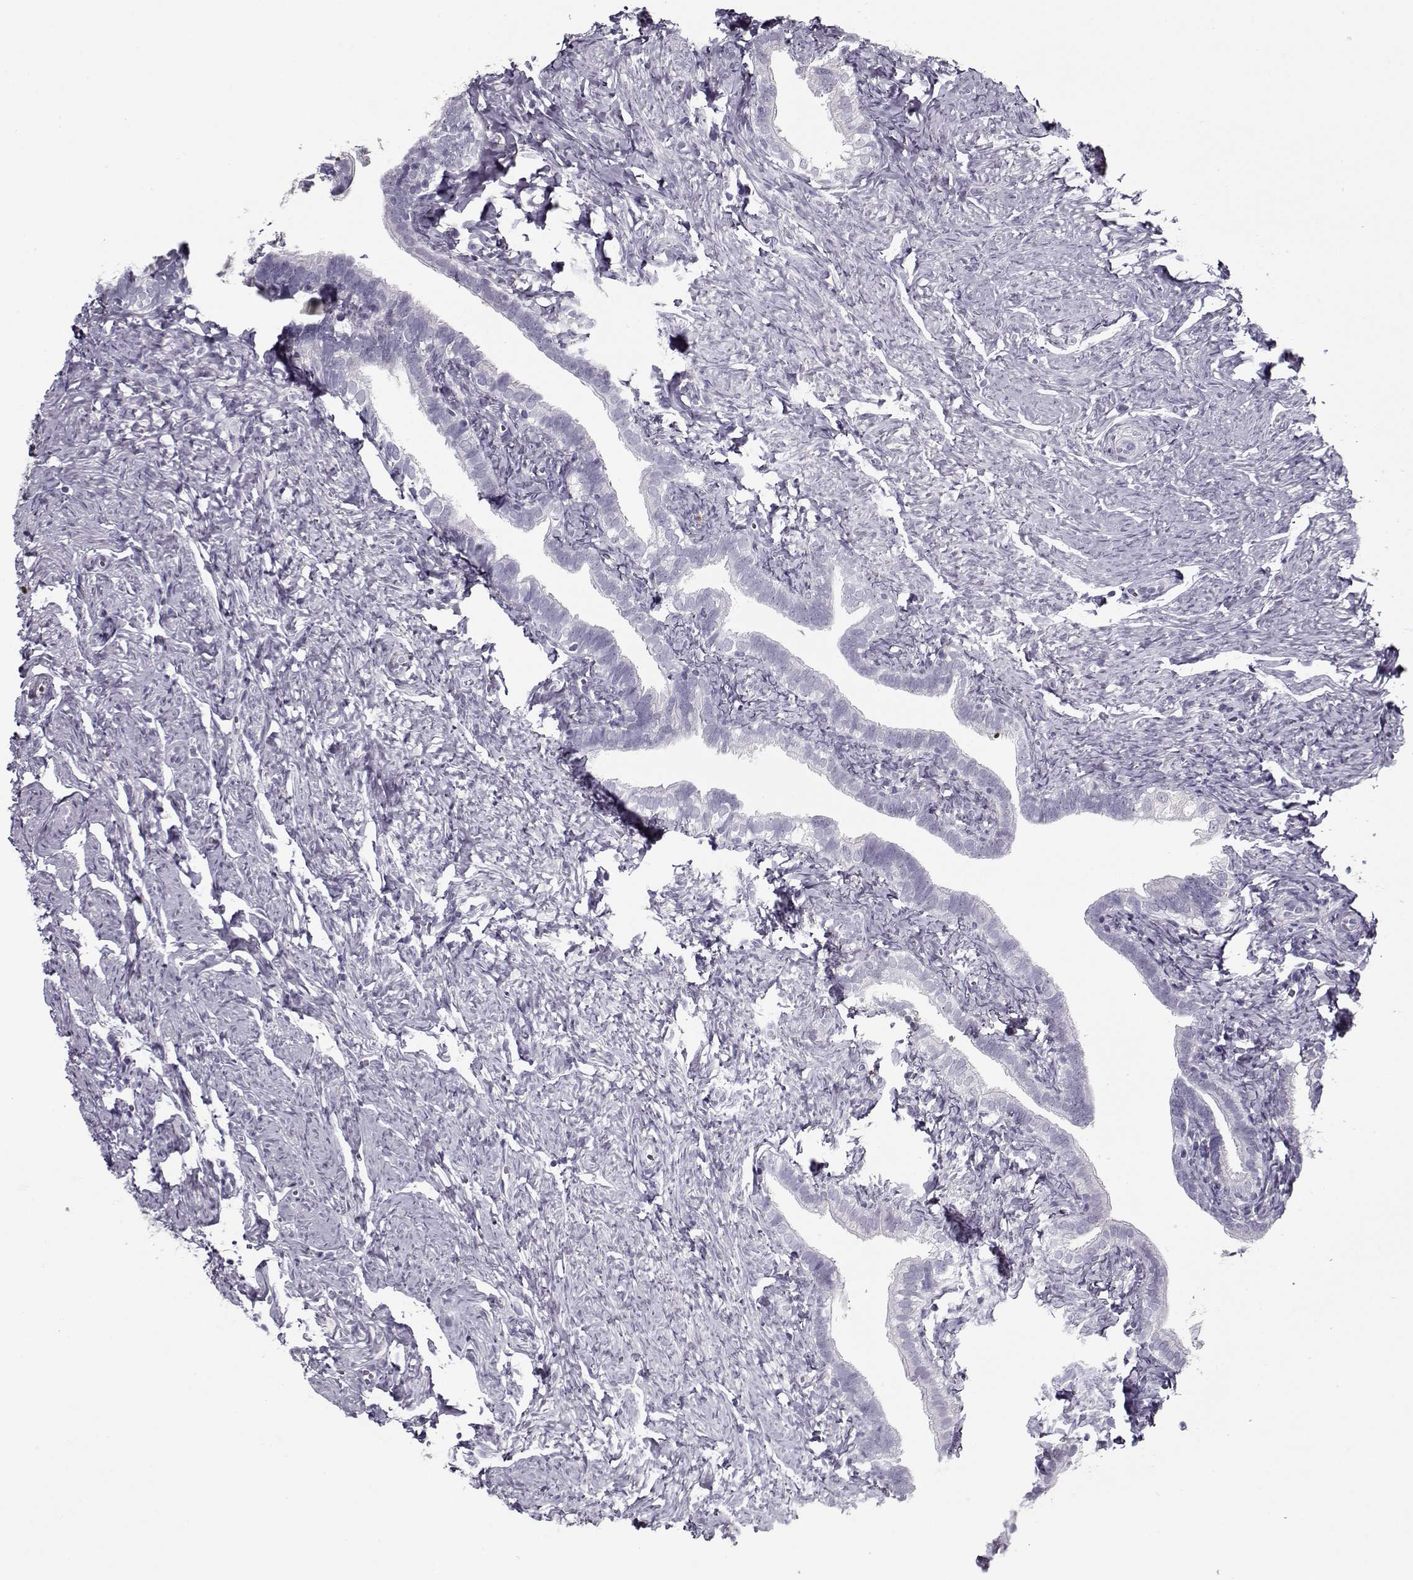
{"staining": {"intensity": "negative", "quantity": "none", "location": "none"}, "tissue": "fallopian tube", "cell_type": "Glandular cells", "image_type": "normal", "snomed": [{"axis": "morphology", "description": "Normal tissue, NOS"}, {"axis": "topography", "description": "Fallopian tube"}], "caption": "High power microscopy image of an immunohistochemistry micrograph of benign fallopian tube, revealing no significant staining in glandular cells.", "gene": "RNF32", "patient": {"sex": "female", "age": 41}}